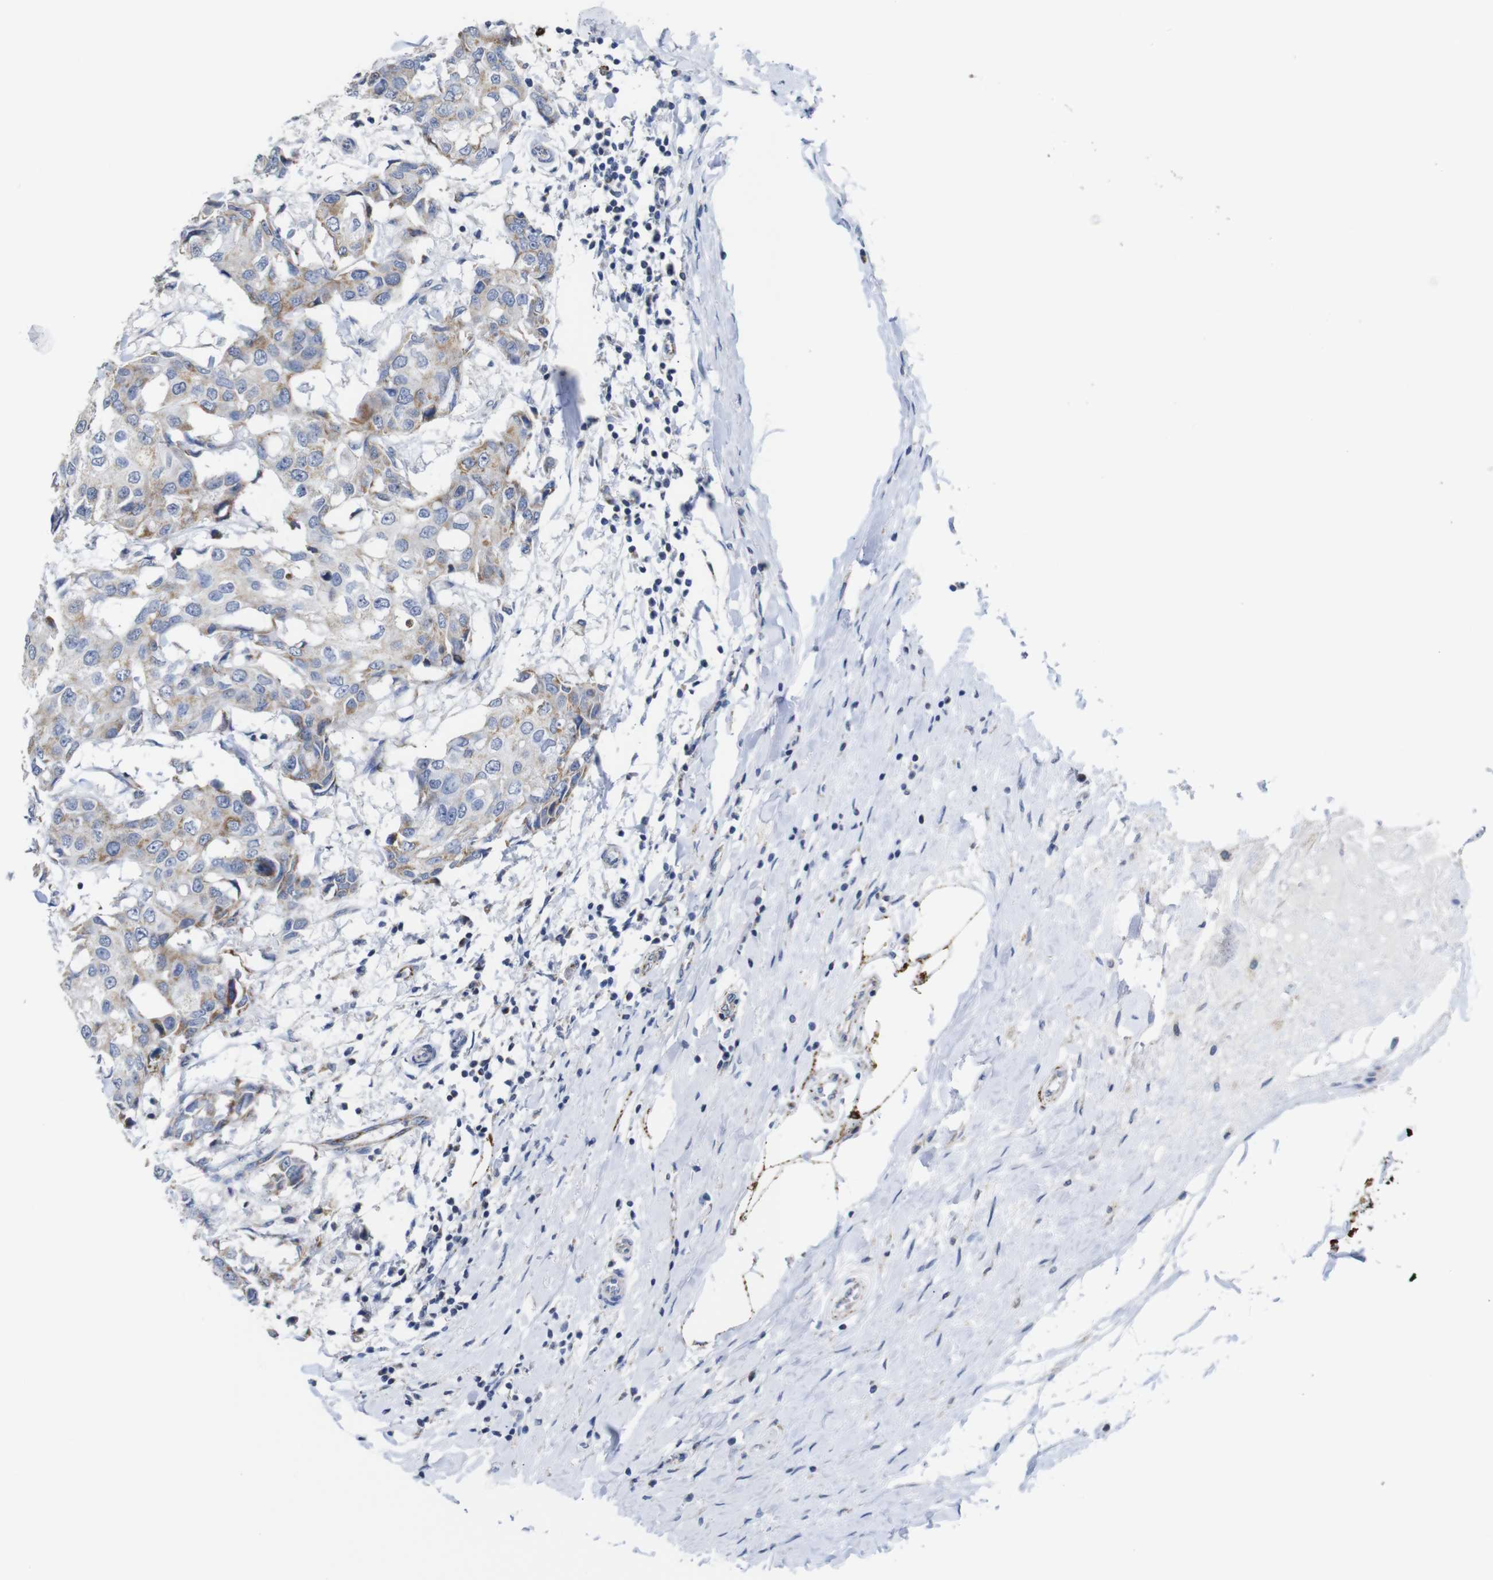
{"staining": {"intensity": "moderate", "quantity": "<25%", "location": "cytoplasmic/membranous"}, "tissue": "breast cancer", "cell_type": "Tumor cells", "image_type": "cancer", "snomed": [{"axis": "morphology", "description": "Duct carcinoma"}, {"axis": "topography", "description": "Breast"}], "caption": "Approximately <25% of tumor cells in human breast cancer display moderate cytoplasmic/membranous protein positivity as visualized by brown immunohistochemical staining.", "gene": "MAOA", "patient": {"sex": "female", "age": 27}}